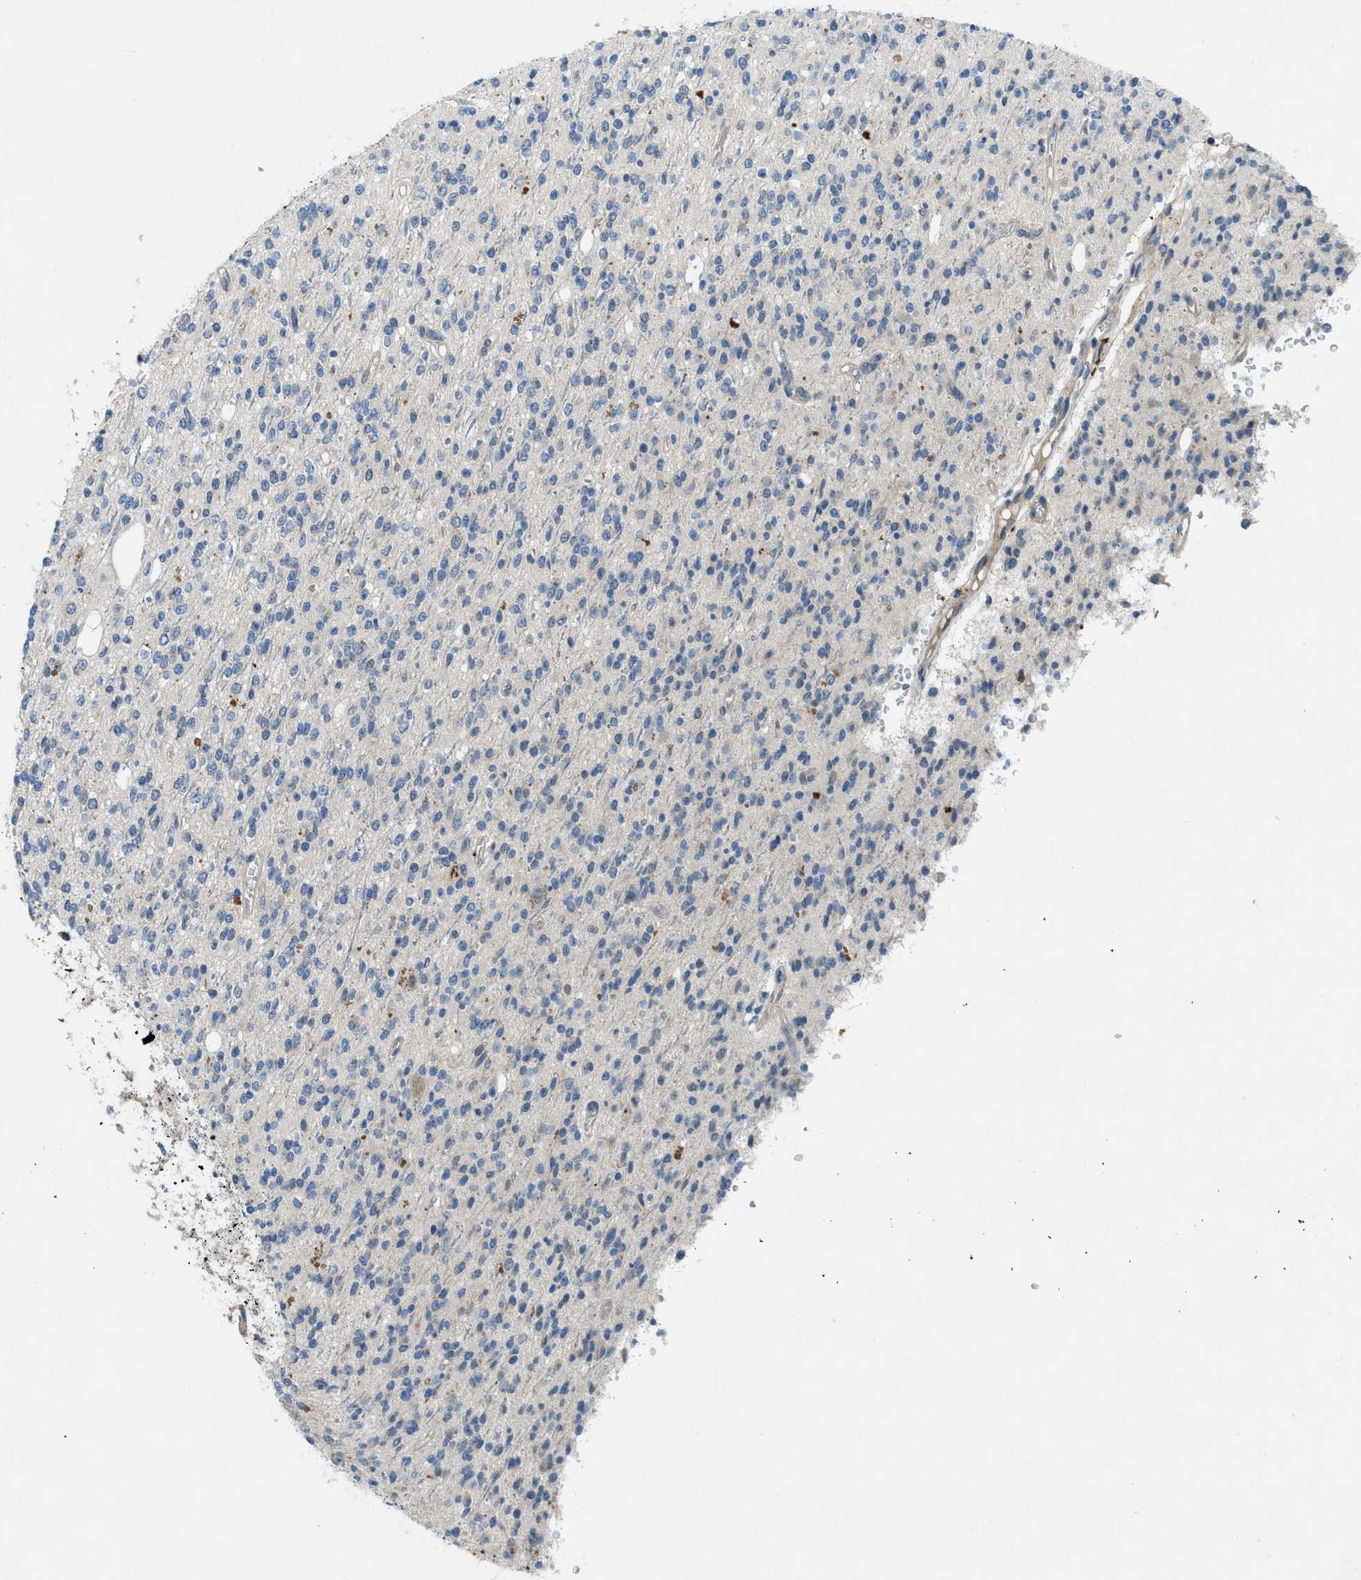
{"staining": {"intensity": "negative", "quantity": "none", "location": "none"}, "tissue": "glioma", "cell_type": "Tumor cells", "image_type": "cancer", "snomed": [{"axis": "morphology", "description": "Glioma, malignant, High grade"}, {"axis": "topography", "description": "Brain"}], "caption": "Human malignant glioma (high-grade) stained for a protein using immunohistochemistry reveals no positivity in tumor cells.", "gene": "SNX14", "patient": {"sex": "male", "age": 34}}